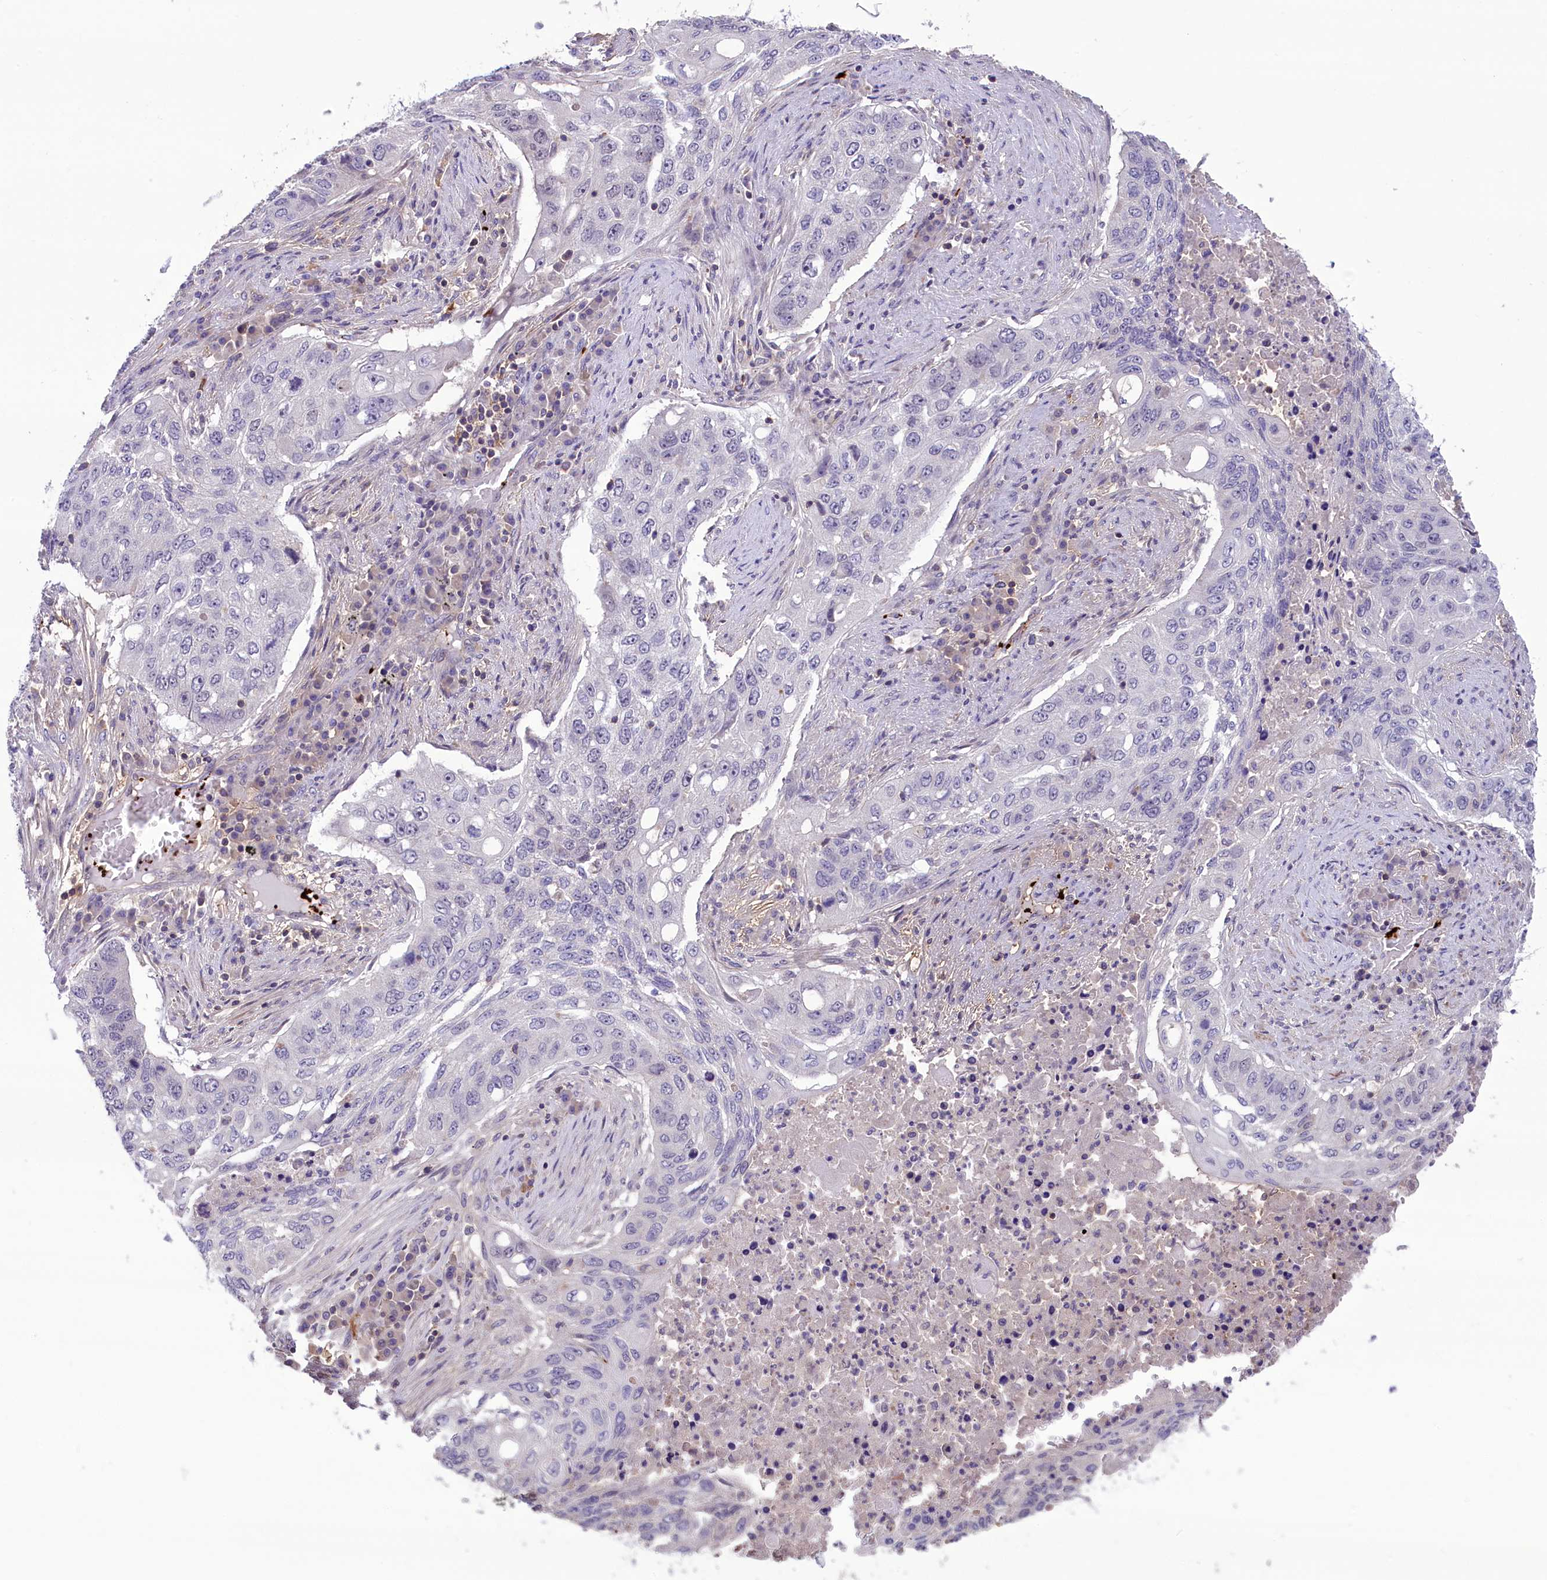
{"staining": {"intensity": "negative", "quantity": "none", "location": "none"}, "tissue": "lung cancer", "cell_type": "Tumor cells", "image_type": "cancer", "snomed": [{"axis": "morphology", "description": "Squamous cell carcinoma, NOS"}, {"axis": "topography", "description": "Lung"}], "caption": "This is an immunohistochemistry (IHC) photomicrograph of squamous cell carcinoma (lung). There is no staining in tumor cells.", "gene": "HEATR3", "patient": {"sex": "female", "age": 63}}